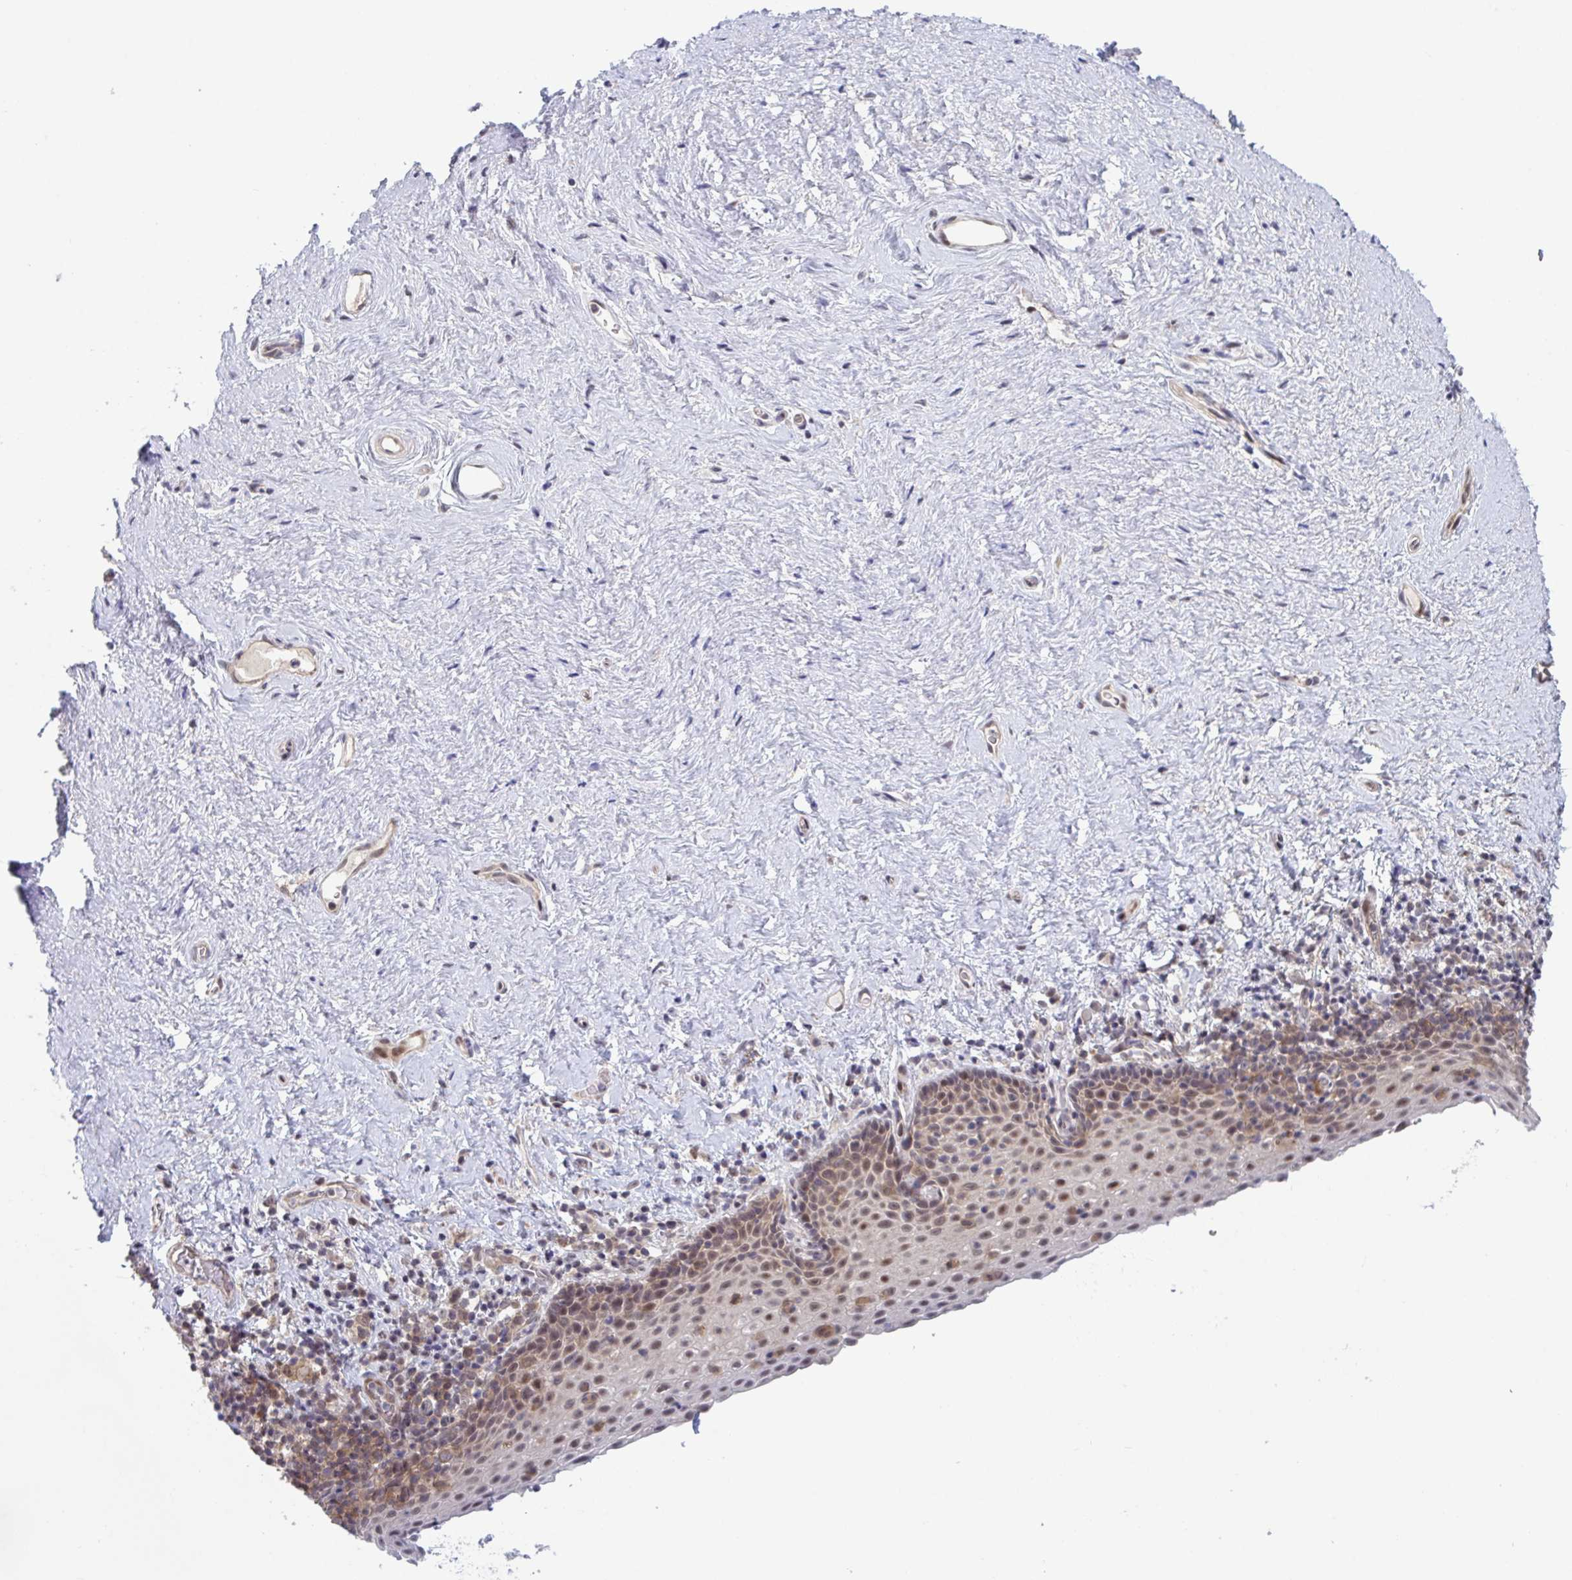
{"staining": {"intensity": "moderate", "quantity": "25%-75%", "location": "cytoplasmic/membranous,nuclear"}, "tissue": "vagina", "cell_type": "Squamous epithelial cells", "image_type": "normal", "snomed": [{"axis": "morphology", "description": "Normal tissue, NOS"}, {"axis": "topography", "description": "Vagina"}], "caption": "A brown stain highlights moderate cytoplasmic/membranous,nuclear positivity of a protein in squamous epithelial cells of benign vagina. The staining was performed using DAB to visualize the protein expression in brown, while the nuclei were stained in blue with hematoxylin (Magnification: 20x).", "gene": "RIOK1", "patient": {"sex": "female", "age": 61}}